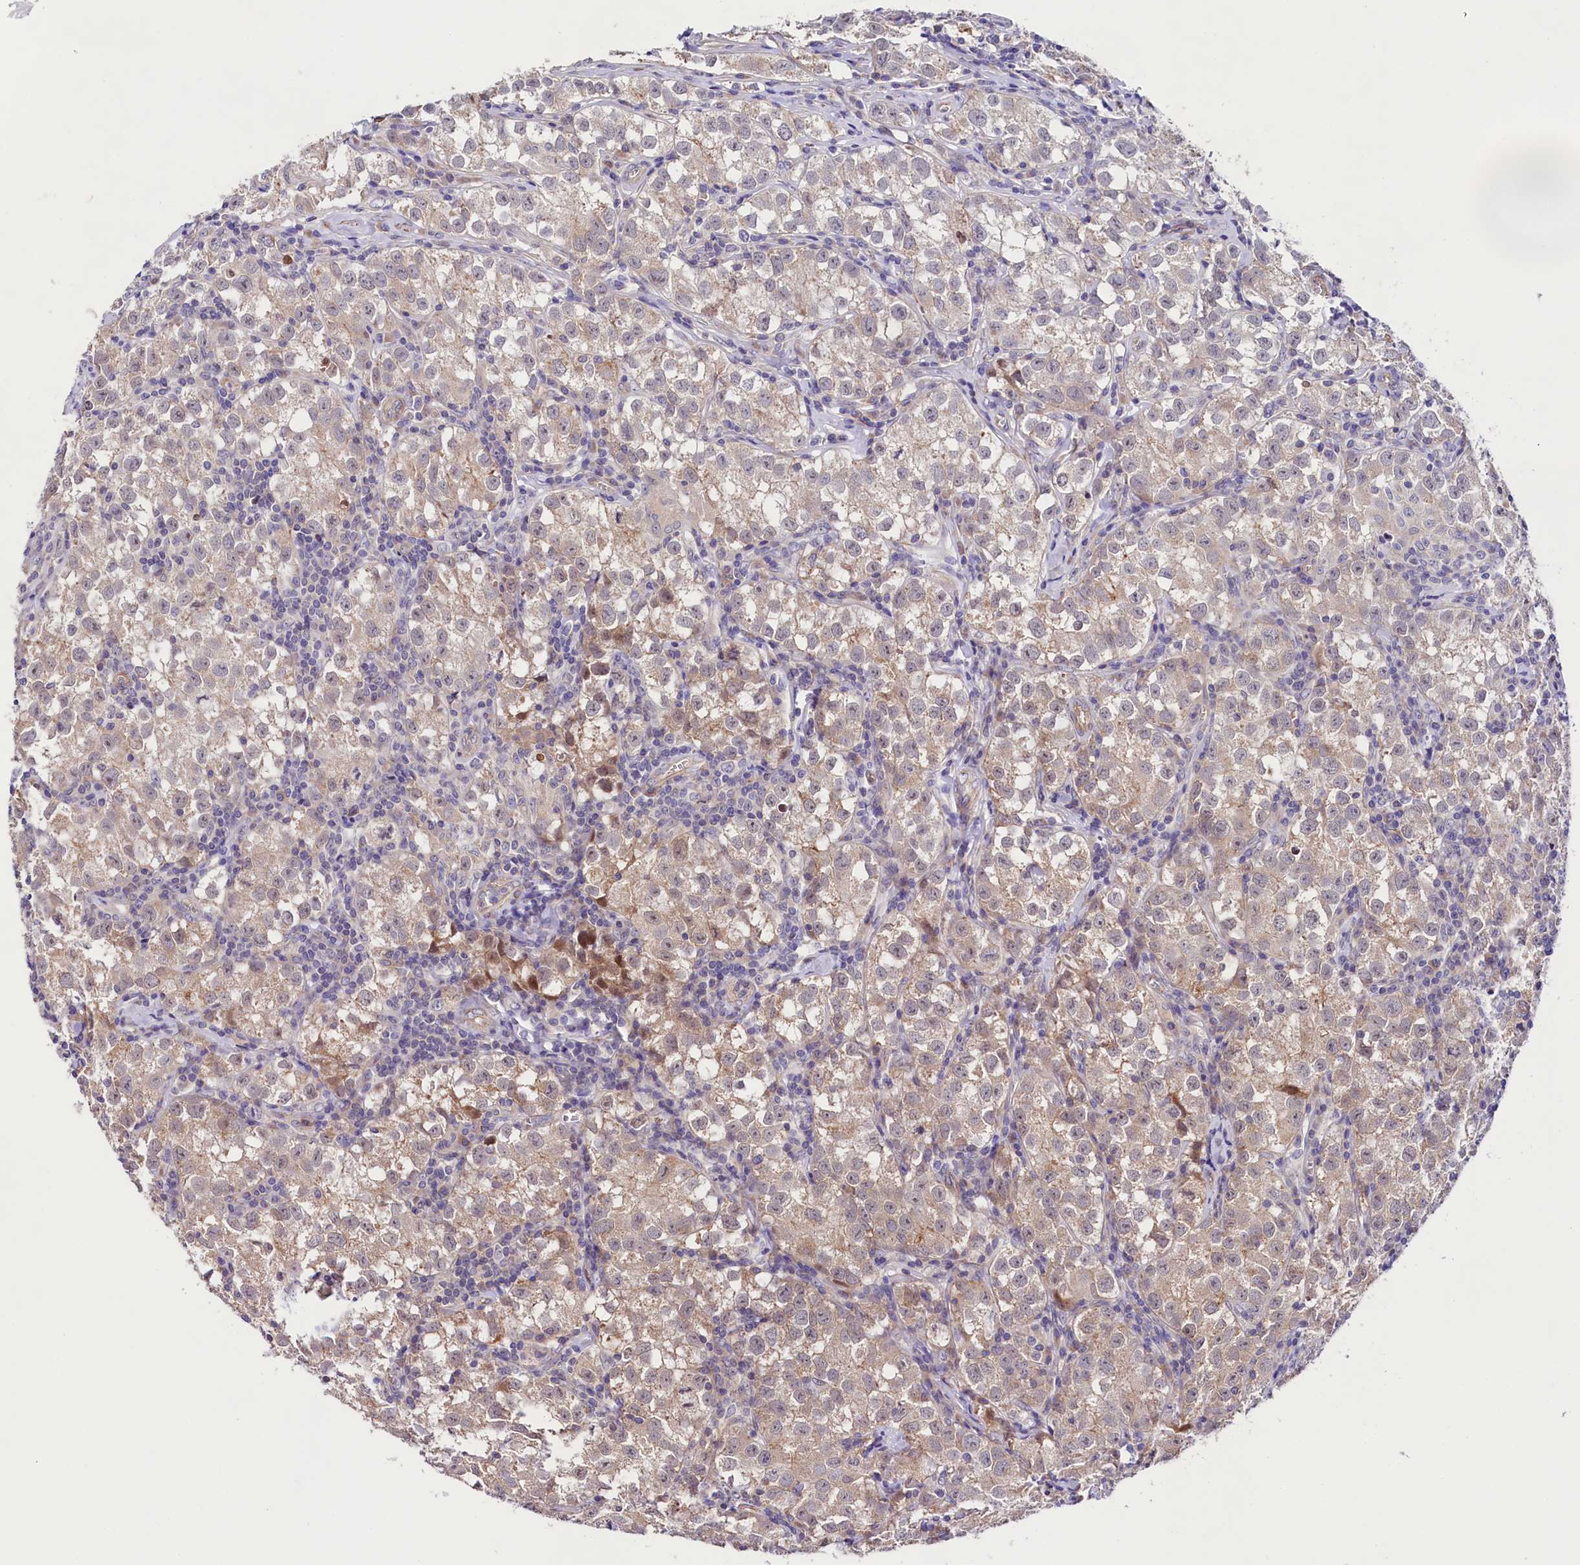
{"staining": {"intensity": "weak", "quantity": "<25%", "location": "cytoplasmic/membranous"}, "tissue": "testis cancer", "cell_type": "Tumor cells", "image_type": "cancer", "snomed": [{"axis": "morphology", "description": "Seminoma, NOS"}, {"axis": "morphology", "description": "Carcinoma, Embryonal, NOS"}, {"axis": "topography", "description": "Testis"}], "caption": "Protein analysis of testis cancer demonstrates no significant staining in tumor cells.", "gene": "VPS11", "patient": {"sex": "male", "age": 43}}